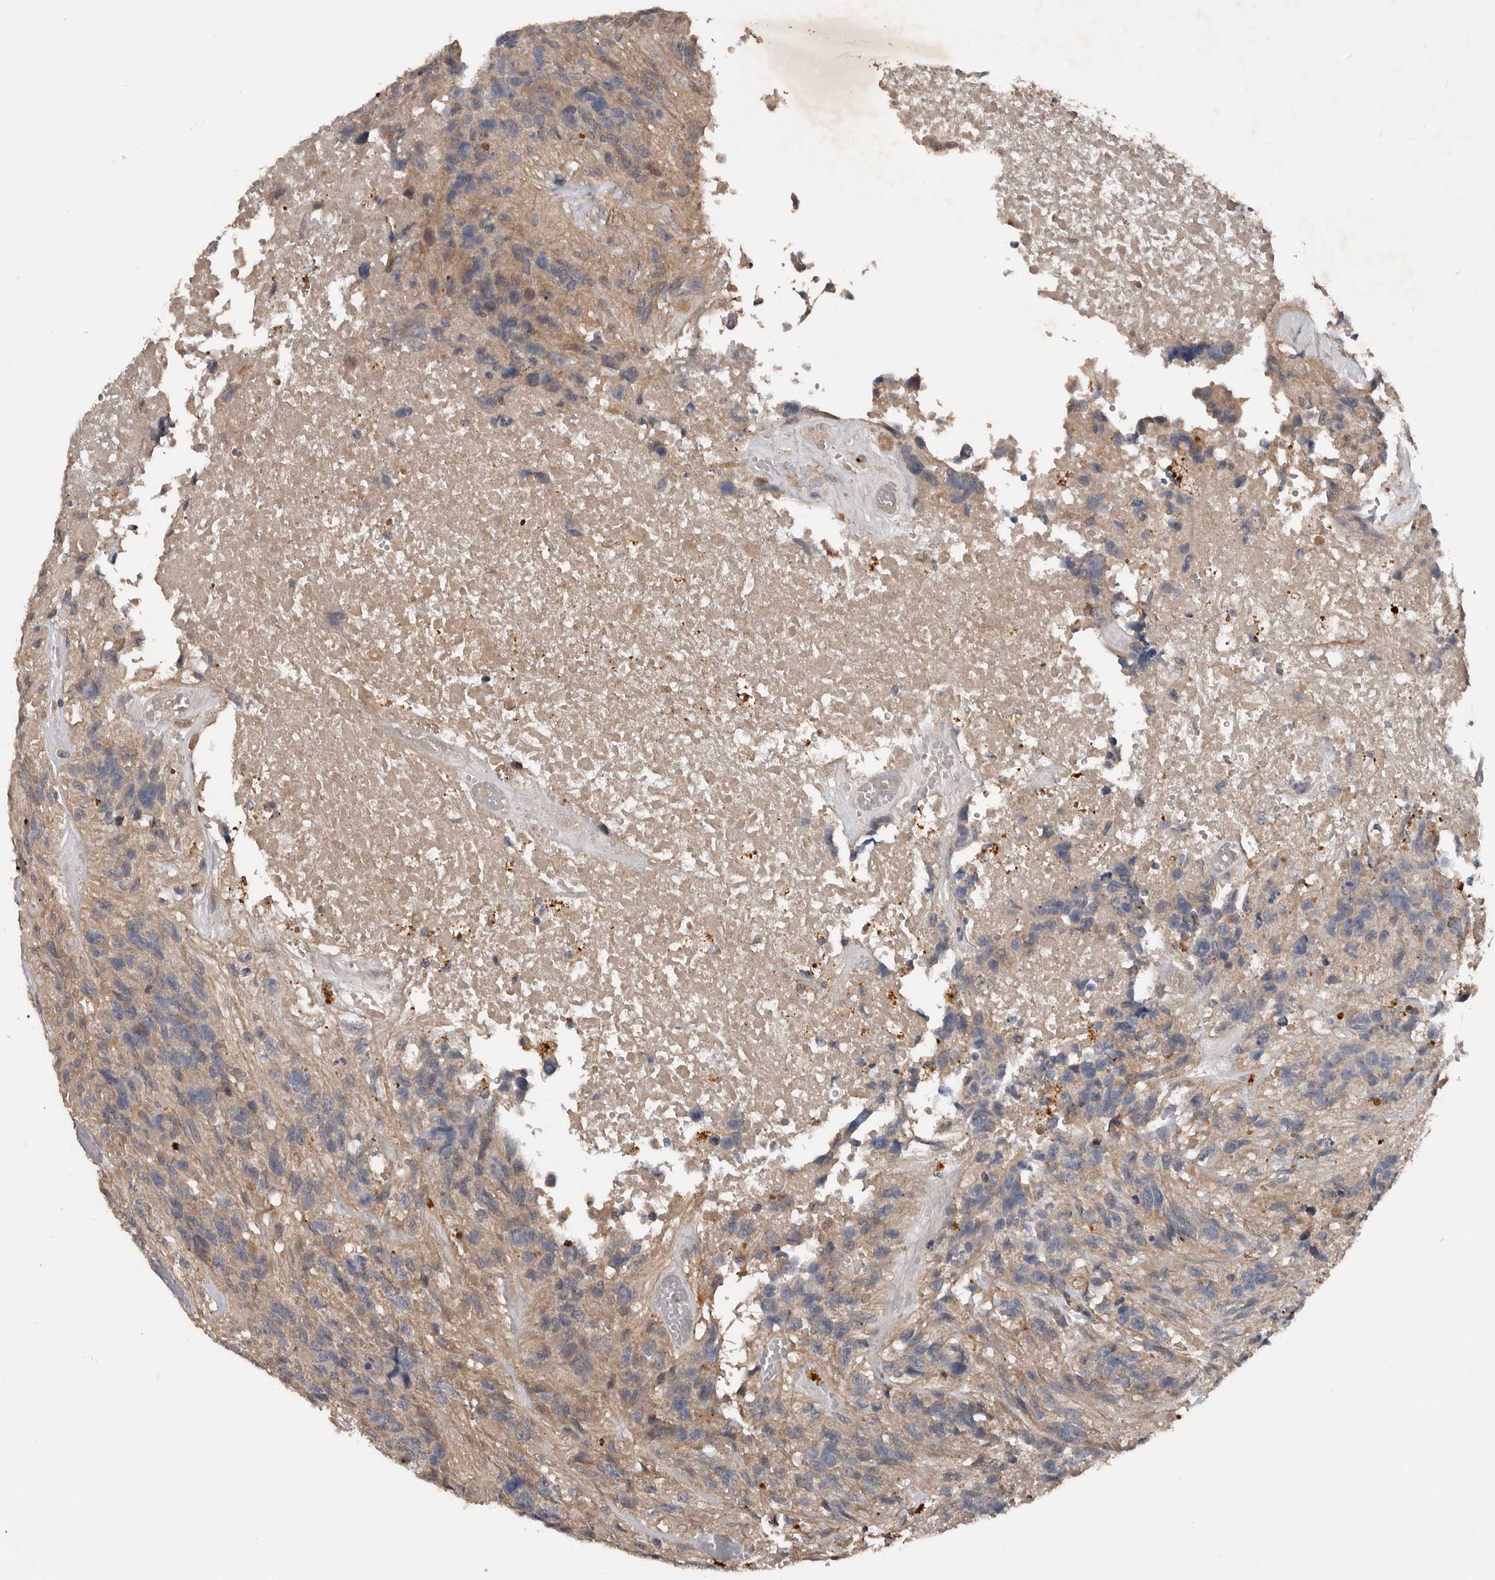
{"staining": {"intensity": "weak", "quantity": "<25%", "location": "cytoplasmic/membranous"}, "tissue": "glioma", "cell_type": "Tumor cells", "image_type": "cancer", "snomed": [{"axis": "morphology", "description": "Glioma, malignant, High grade"}, {"axis": "topography", "description": "Brain"}], "caption": "An IHC histopathology image of high-grade glioma (malignant) is shown. There is no staining in tumor cells of high-grade glioma (malignant).", "gene": "DNAJB4", "patient": {"sex": "male", "age": 69}}